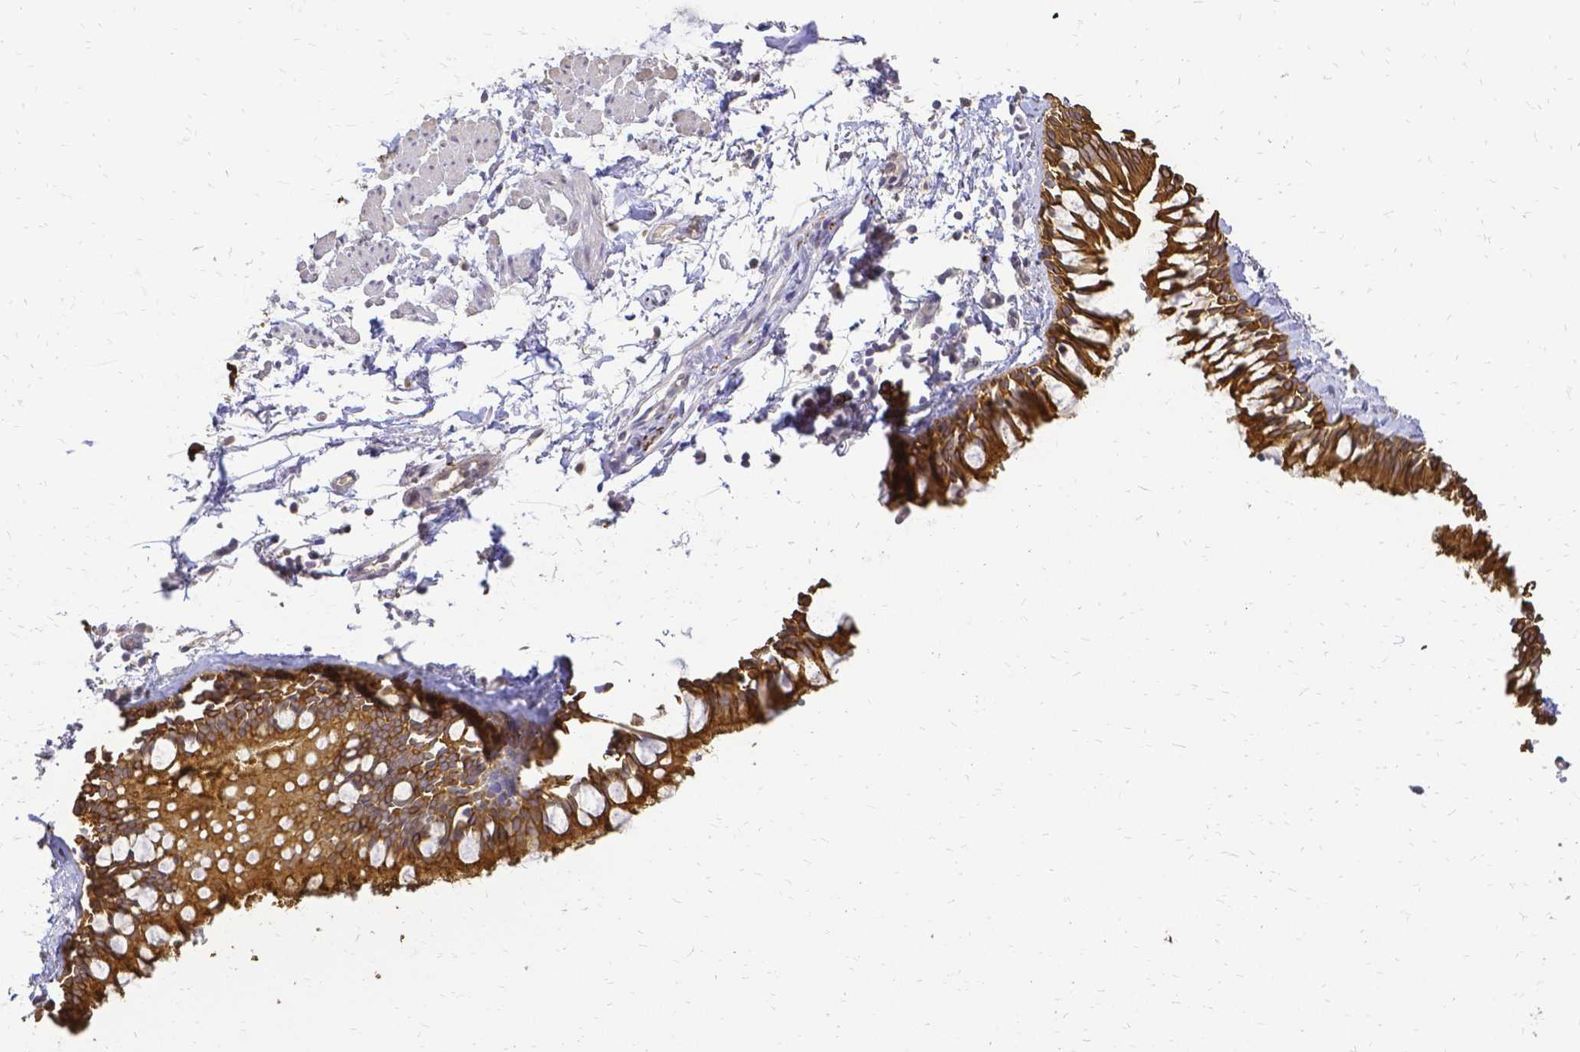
{"staining": {"intensity": "strong", "quantity": ">75%", "location": "cytoplasmic/membranous"}, "tissue": "bronchus", "cell_type": "Respiratory epithelial cells", "image_type": "normal", "snomed": [{"axis": "morphology", "description": "Normal tissue, NOS"}, {"axis": "topography", "description": "Cartilage tissue"}, {"axis": "topography", "description": "Bronchus"}, {"axis": "topography", "description": "Peripheral nerve tissue"}], "caption": "Immunohistochemistry (IHC) photomicrograph of benign human bronchus stained for a protein (brown), which reveals high levels of strong cytoplasmic/membranous staining in approximately >75% of respiratory epithelial cells.", "gene": "CIB1", "patient": {"sex": "female", "age": 59}}